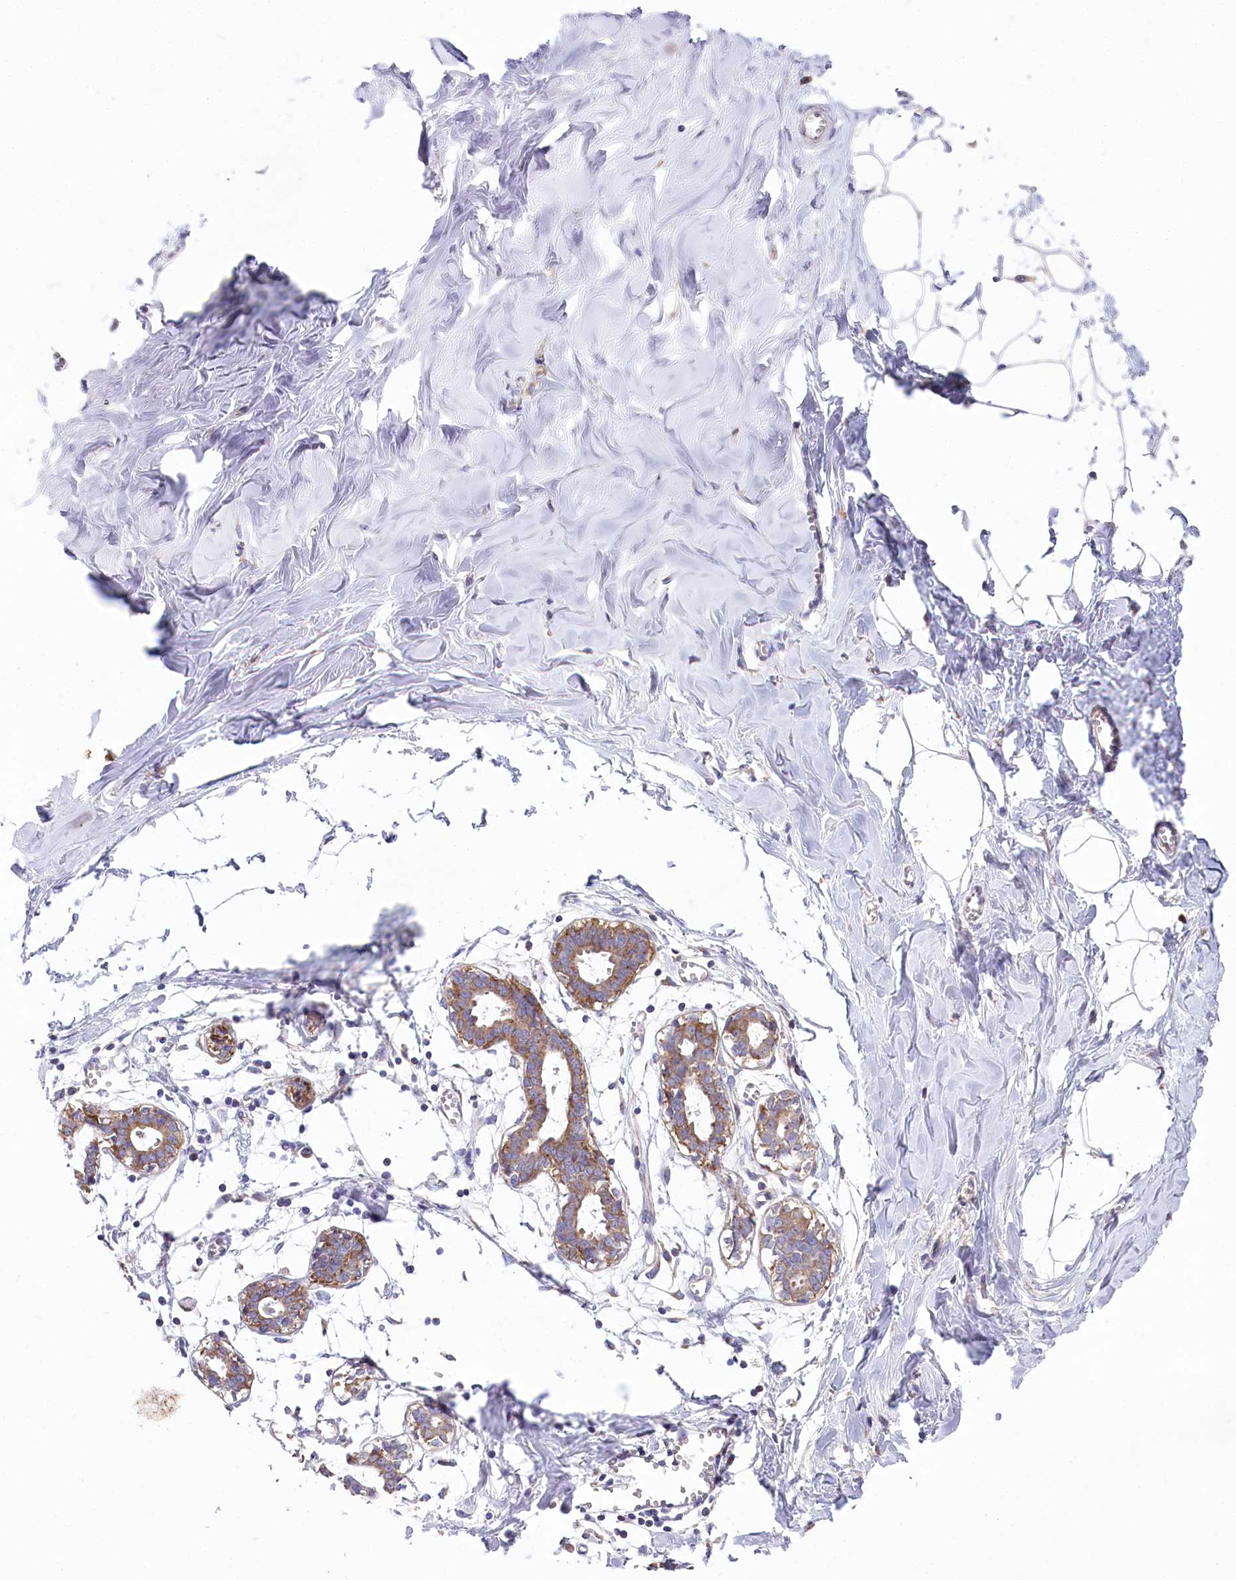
{"staining": {"intensity": "negative", "quantity": "none", "location": "none"}, "tissue": "breast", "cell_type": "Adipocytes", "image_type": "normal", "snomed": [{"axis": "morphology", "description": "Normal tissue, NOS"}, {"axis": "topography", "description": "Breast"}], "caption": "Immunohistochemistry (IHC) of normal breast demonstrates no expression in adipocytes.", "gene": "STX6", "patient": {"sex": "female", "age": 27}}